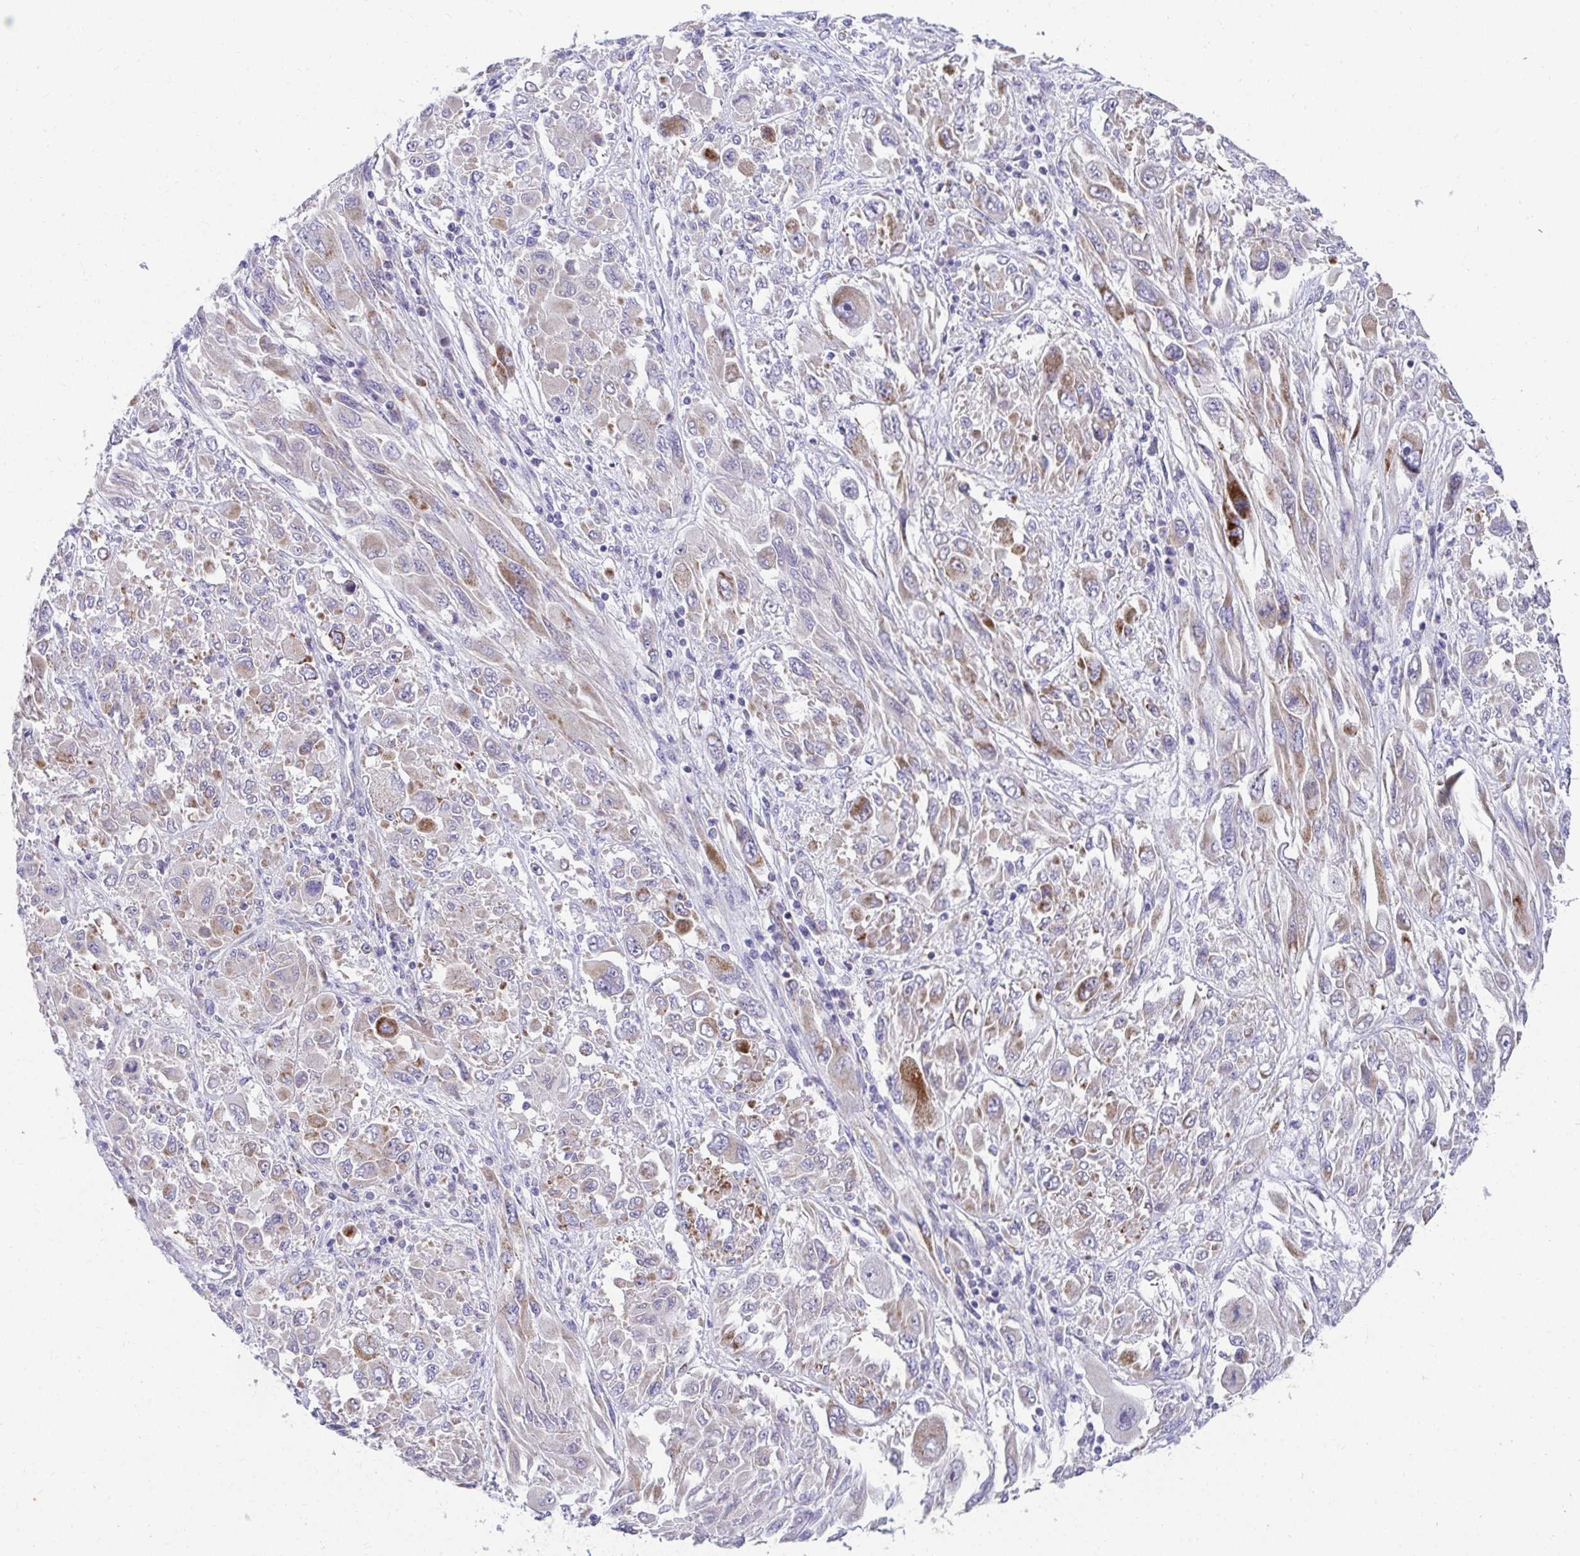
{"staining": {"intensity": "moderate", "quantity": "<25%", "location": "cytoplasmic/membranous"}, "tissue": "melanoma", "cell_type": "Tumor cells", "image_type": "cancer", "snomed": [{"axis": "morphology", "description": "Malignant melanoma, NOS"}, {"axis": "topography", "description": "Skin"}], "caption": "Immunohistochemistry (DAB (3,3'-diaminobenzidine)) staining of human melanoma displays moderate cytoplasmic/membranous protein positivity in about <25% of tumor cells. (DAB (3,3'-diaminobenzidine) IHC, brown staining for protein, blue staining for nuclei).", "gene": "EXOC5", "patient": {"sex": "female", "age": 91}}